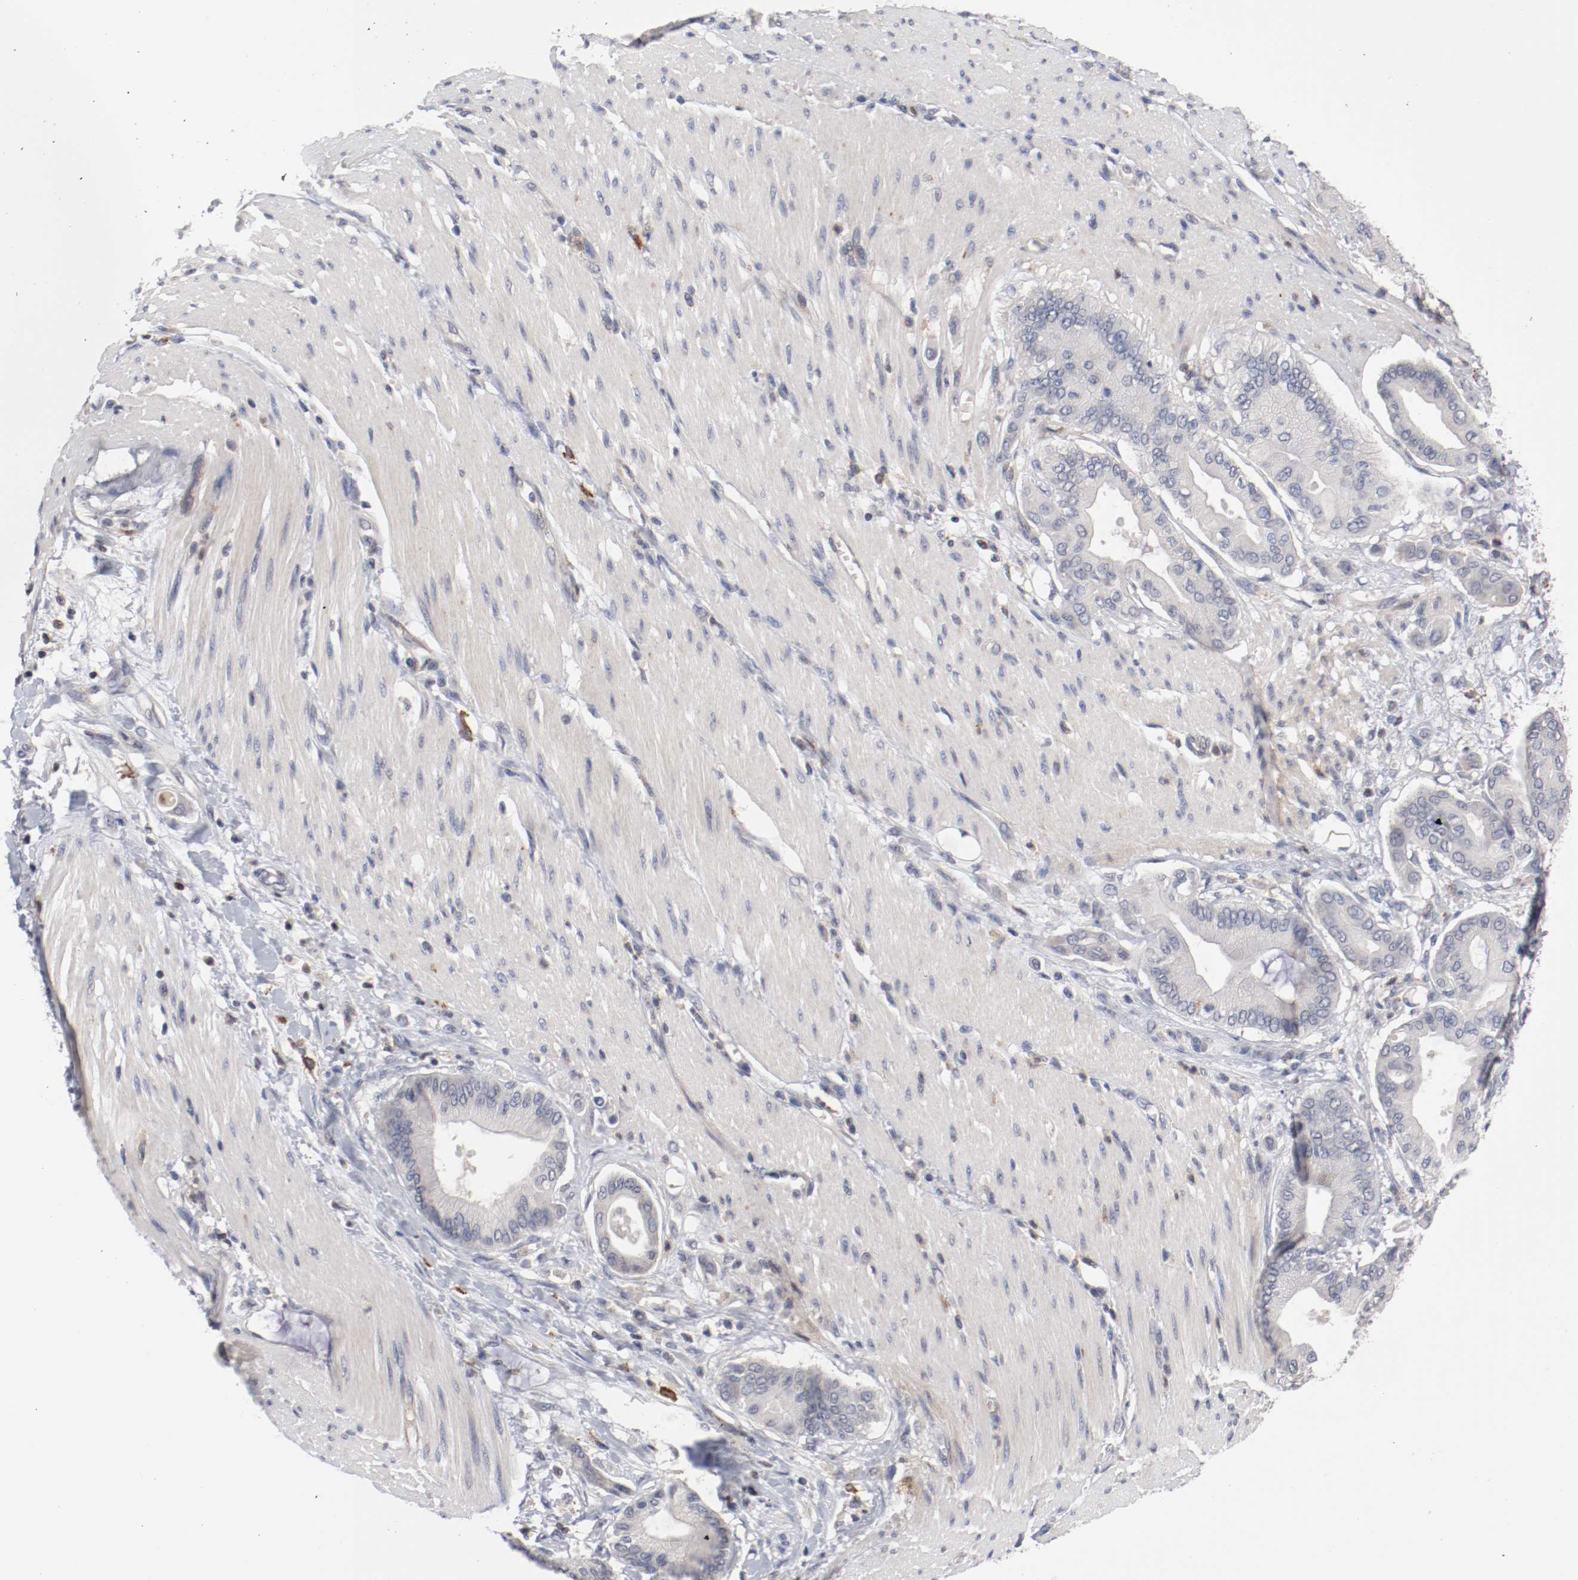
{"staining": {"intensity": "negative", "quantity": "none", "location": "none"}, "tissue": "pancreatic cancer", "cell_type": "Tumor cells", "image_type": "cancer", "snomed": [{"axis": "morphology", "description": "Adenocarcinoma, NOS"}, {"axis": "morphology", "description": "Adenocarcinoma, metastatic, NOS"}, {"axis": "topography", "description": "Lymph node"}, {"axis": "topography", "description": "Pancreas"}, {"axis": "topography", "description": "Duodenum"}], "caption": "Tumor cells are negative for protein expression in human pancreatic adenocarcinoma.", "gene": "CBL", "patient": {"sex": "female", "age": 64}}